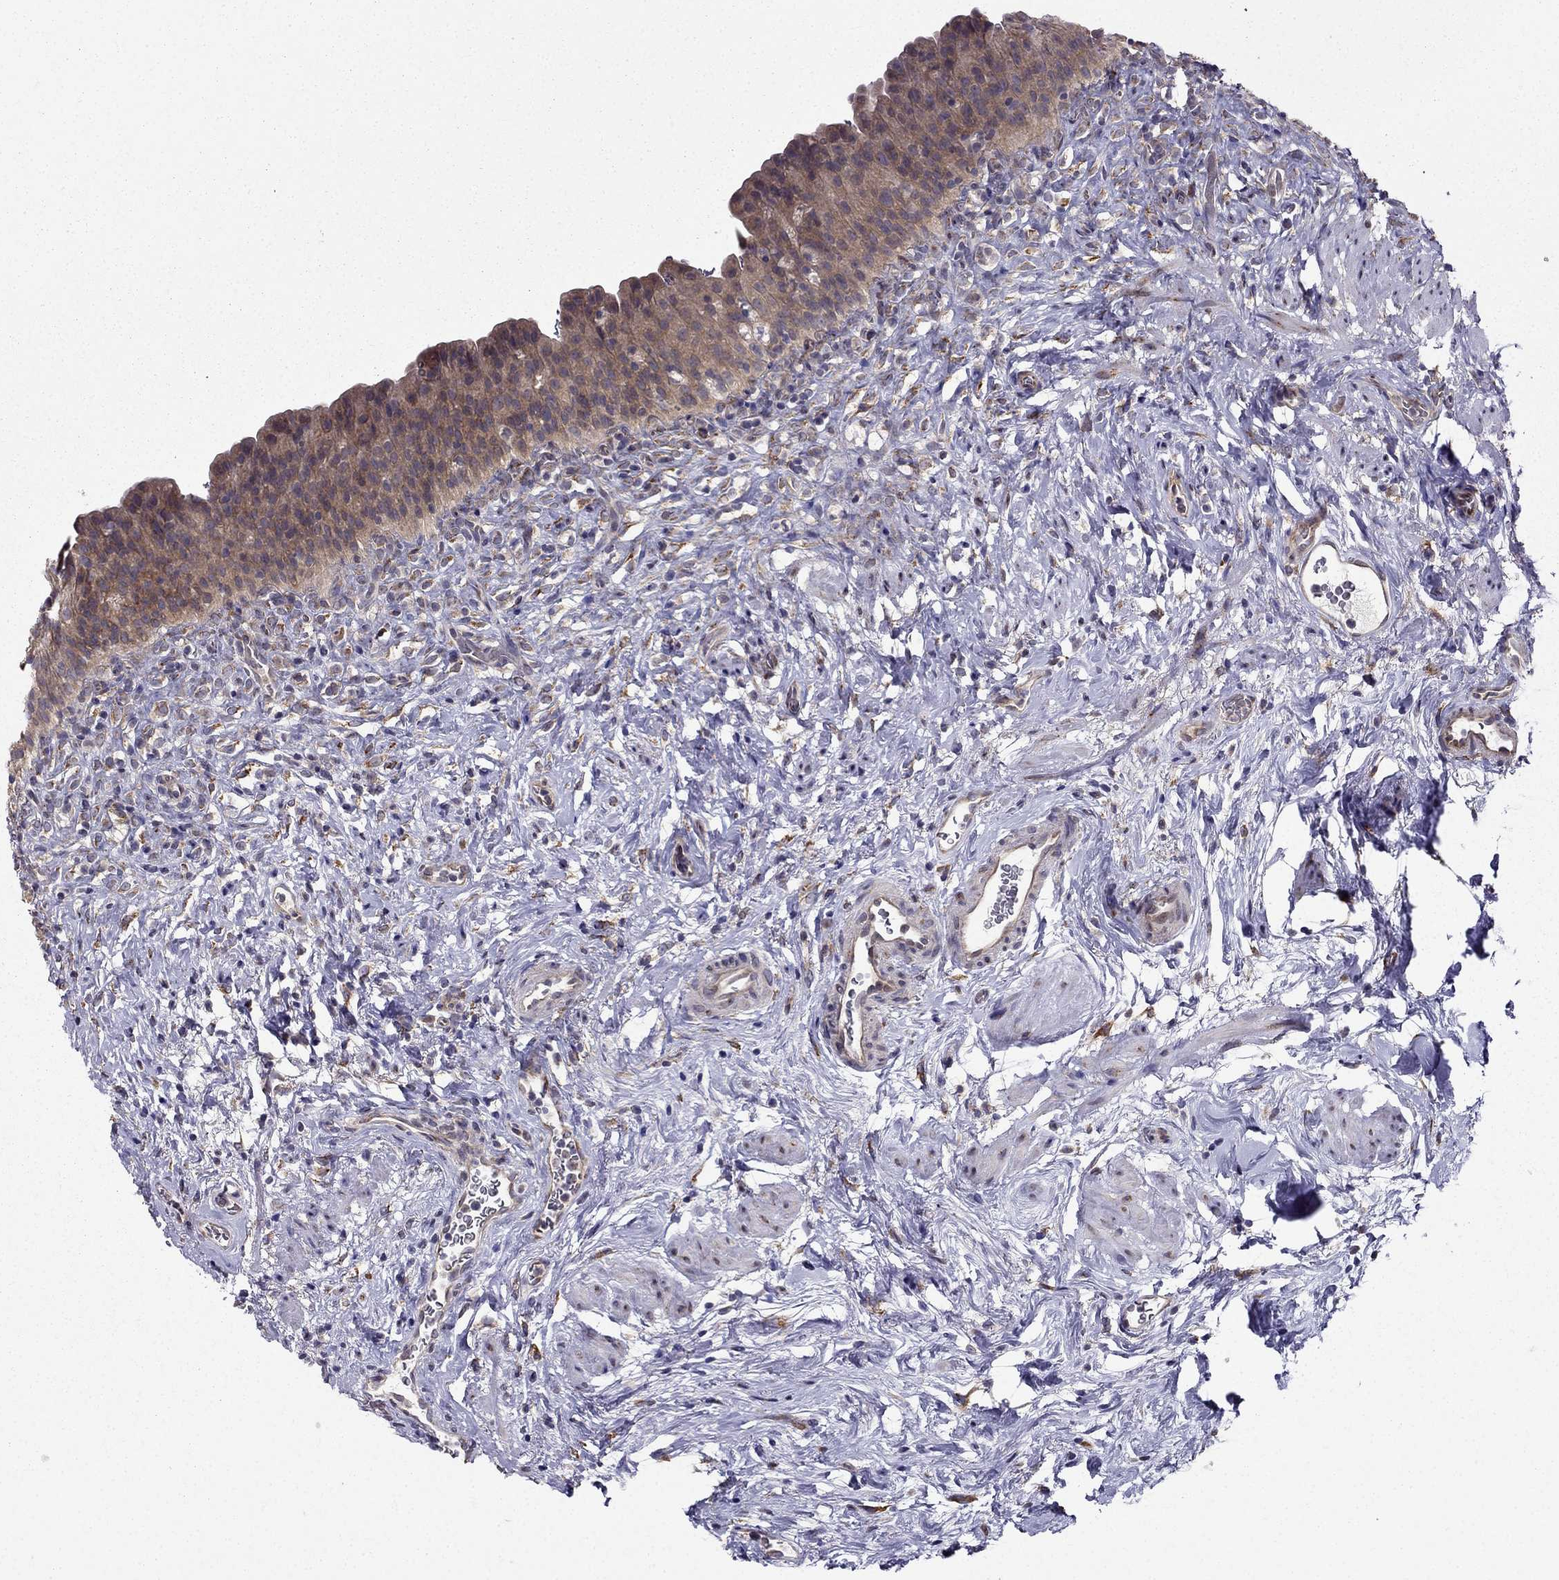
{"staining": {"intensity": "moderate", "quantity": "<25%", "location": "cytoplasmic/membranous"}, "tissue": "urinary bladder", "cell_type": "Urothelial cells", "image_type": "normal", "snomed": [{"axis": "morphology", "description": "Normal tissue, NOS"}, {"axis": "topography", "description": "Urinary bladder"}], "caption": "Unremarkable urinary bladder demonstrates moderate cytoplasmic/membranous staining in approximately <25% of urothelial cells, visualized by immunohistochemistry.", "gene": "ARHGEF28", "patient": {"sex": "male", "age": 76}}